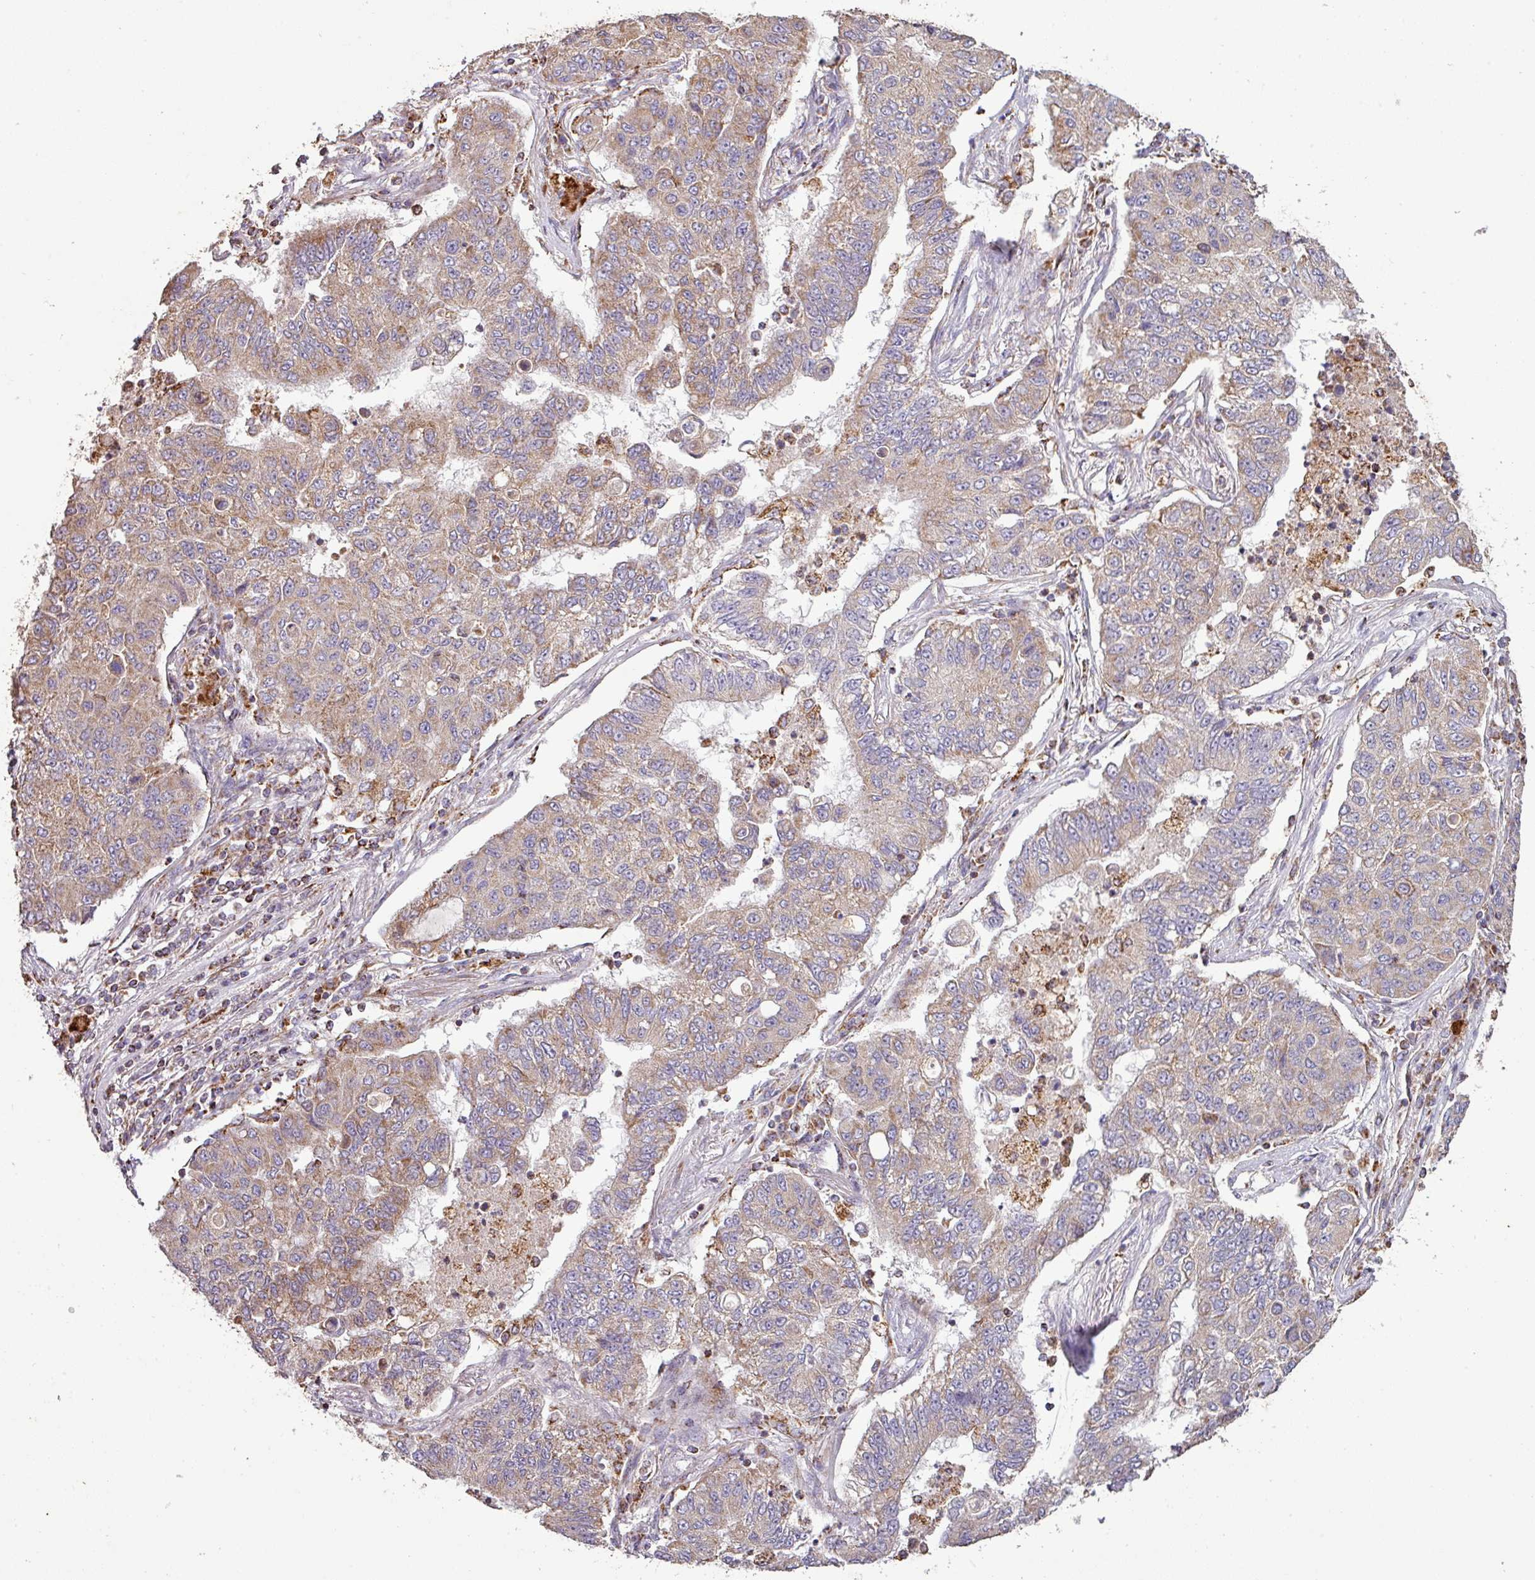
{"staining": {"intensity": "moderate", "quantity": ">75%", "location": "cytoplasmic/membranous"}, "tissue": "lung cancer", "cell_type": "Tumor cells", "image_type": "cancer", "snomed": [{"axis": "morphology", "description": "Squamous cell carcinoma, NOS"}, {"axis": "topography", "description": "Lung"}], "caption": "Protein expression analysis of human lung cancer reveals moderate cytoplasmic/membranous staining in about >75% of tumor cells.", "gene": "SQOR", "patient": {"sex": "male", "age": 74}}